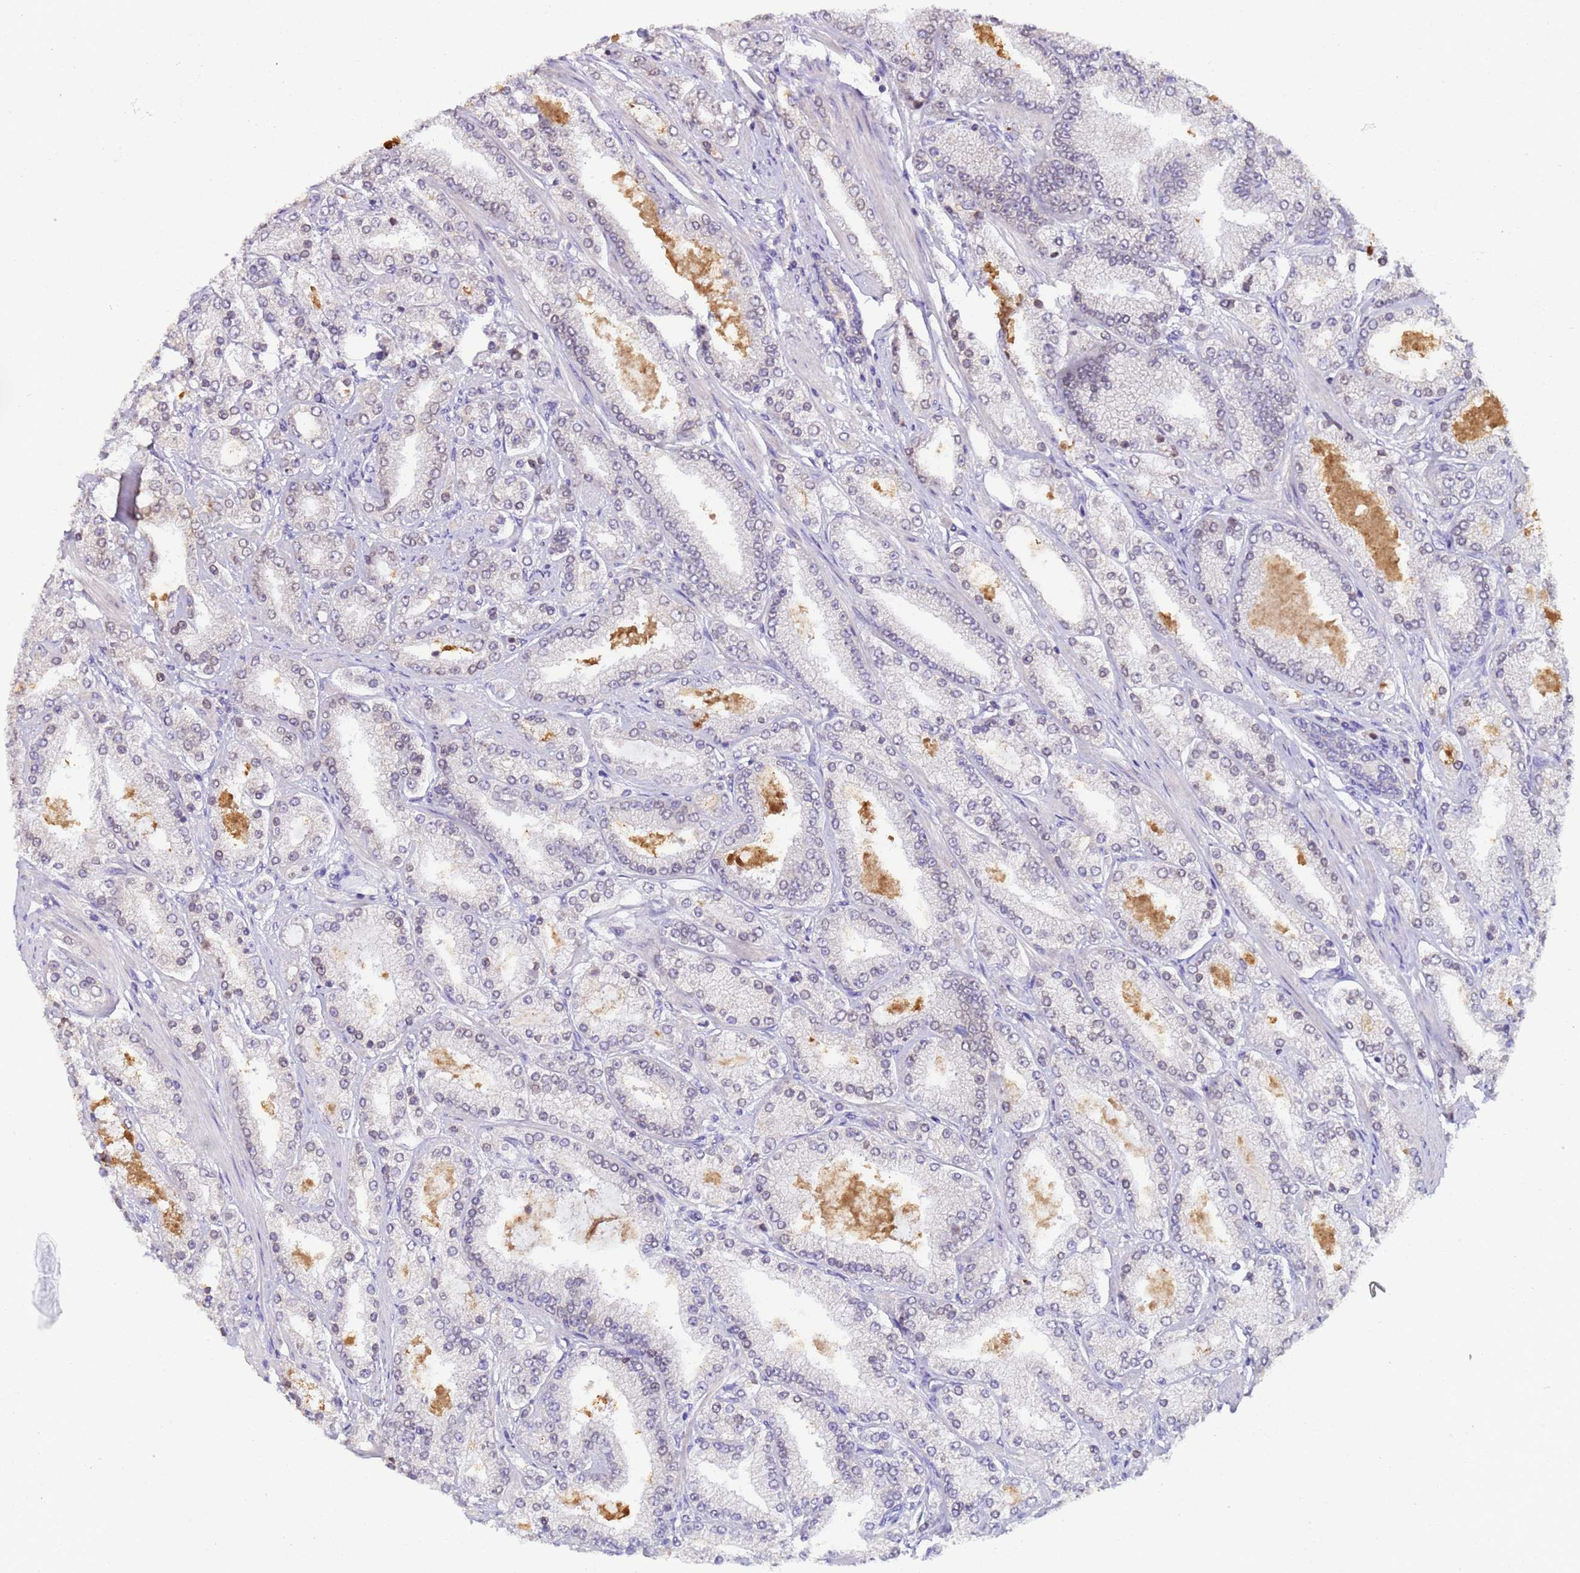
{"staining": {"intensity": "weak", "quantity": "<25%", "location": "cytoplasmic/membranous,nuclear"}, "tissue": "prostate cancer", "cell_type": "Tumor cells", "image_type": "cancer", "snomed": [{"axis": "morphology", "description": "Adenocarcinoma, High grade"}, {"axis": "topography", "description": "Prostate"}], "caption": "Immunohistochemical staining of prostate cancer (high-grade adenocarcinoma) exhibits no significant expression in tumor cells.", "gene": "PLCXD3", "patient": {"sex": "male", "age": 68}}